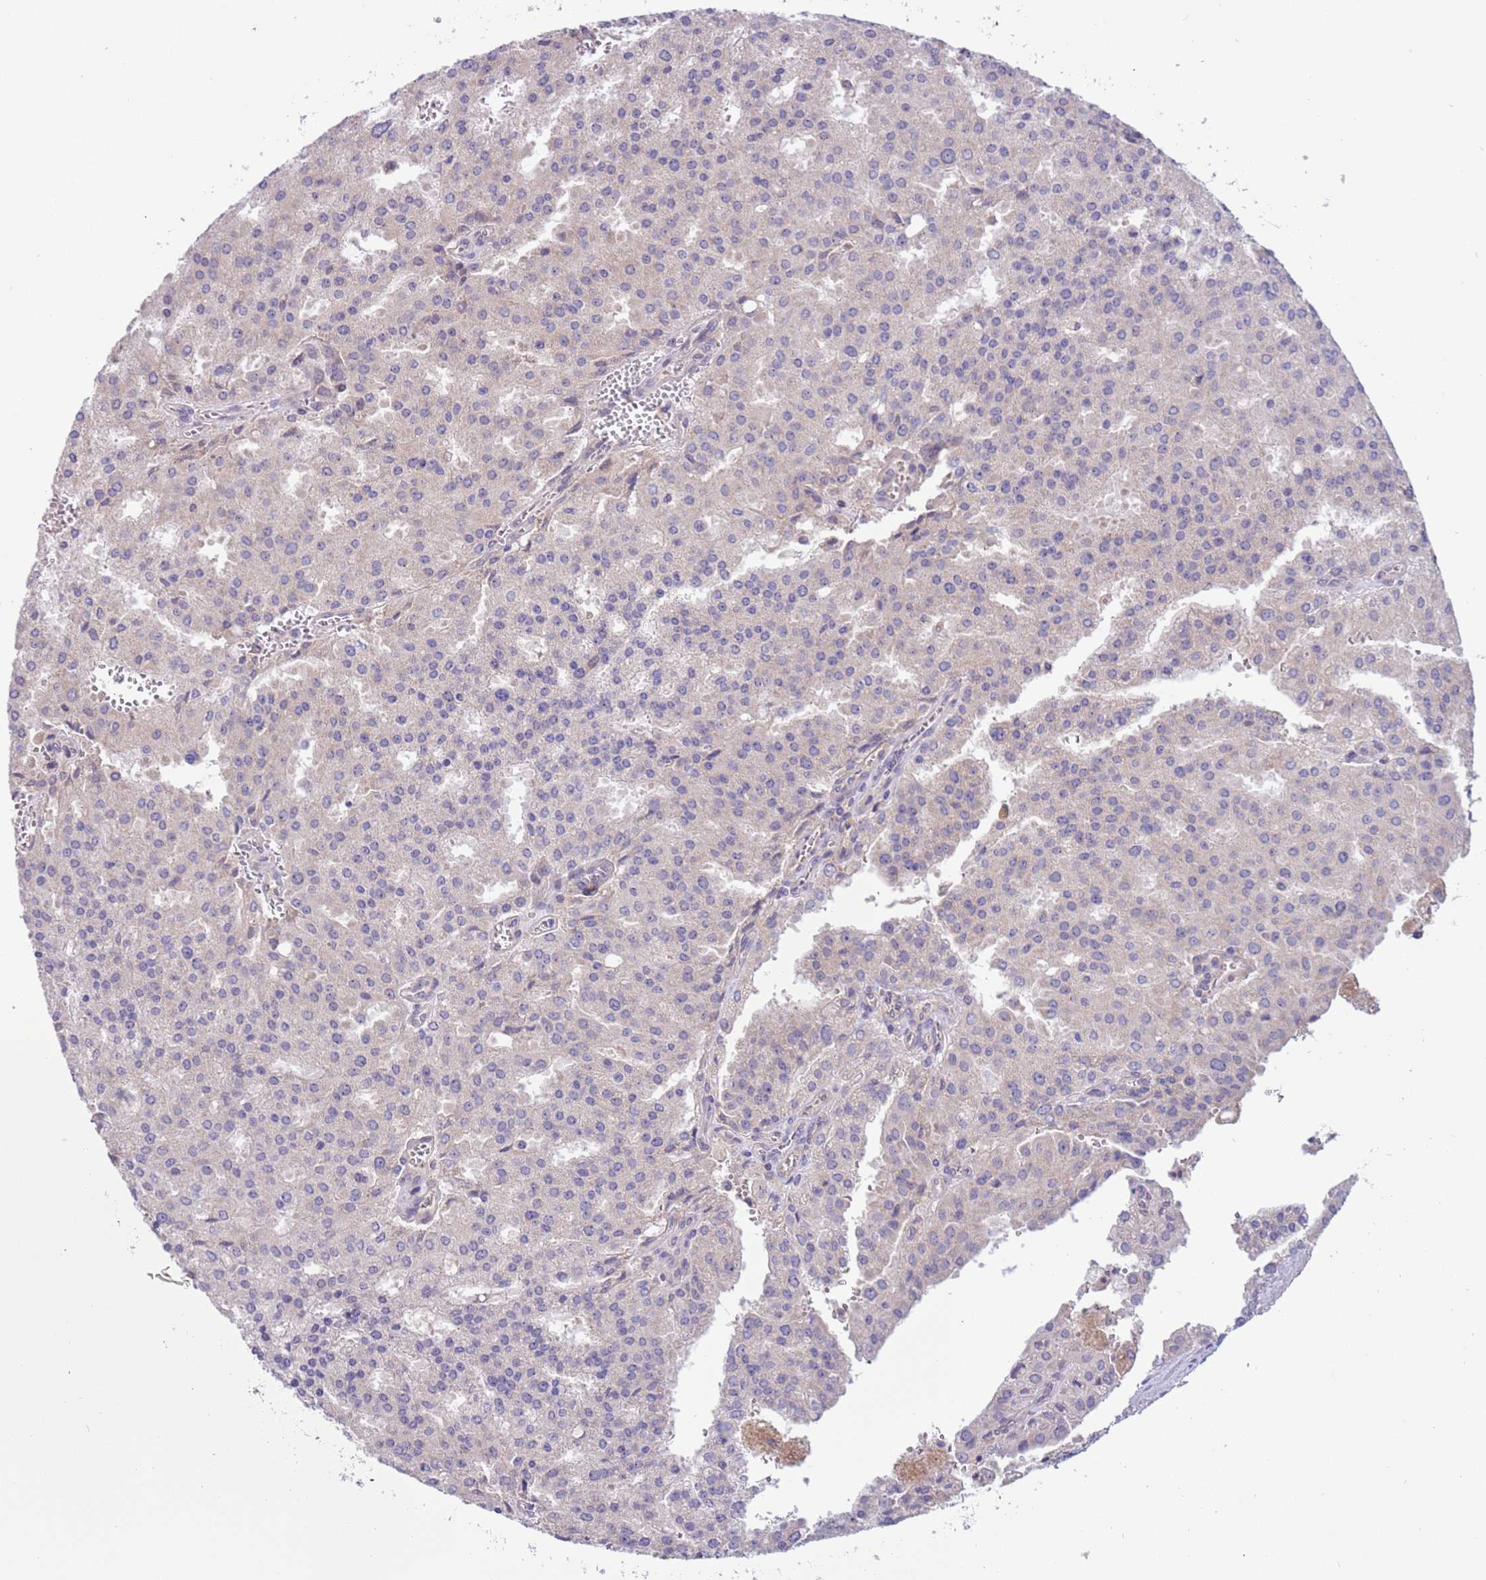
{"staining": {"intensity": "negative", "quantity": "none", "location": "none"}, "tissue": "prostate cancer", "cell_type": "Tumor cells", "image_type": "cancer", "snomed": [{"axis": "morphology", "description": "Adenocarcinoma, High grade"}, {"axis": "topography", "description": "Prostate"}], "caption": "A high-resolution image shows IHC staining of prostate high-grade adenocarcinoma, which exhibits no significant staining in tumor cells. Brightfield microscopy of immunohistochemistry stained with DAB (3,3'-diaminobenzidine) (brown) and hematoxylin (blue), captured at high magnification.", "gene": "CABYR", "patient": {"sex": "male", "age": 68}}